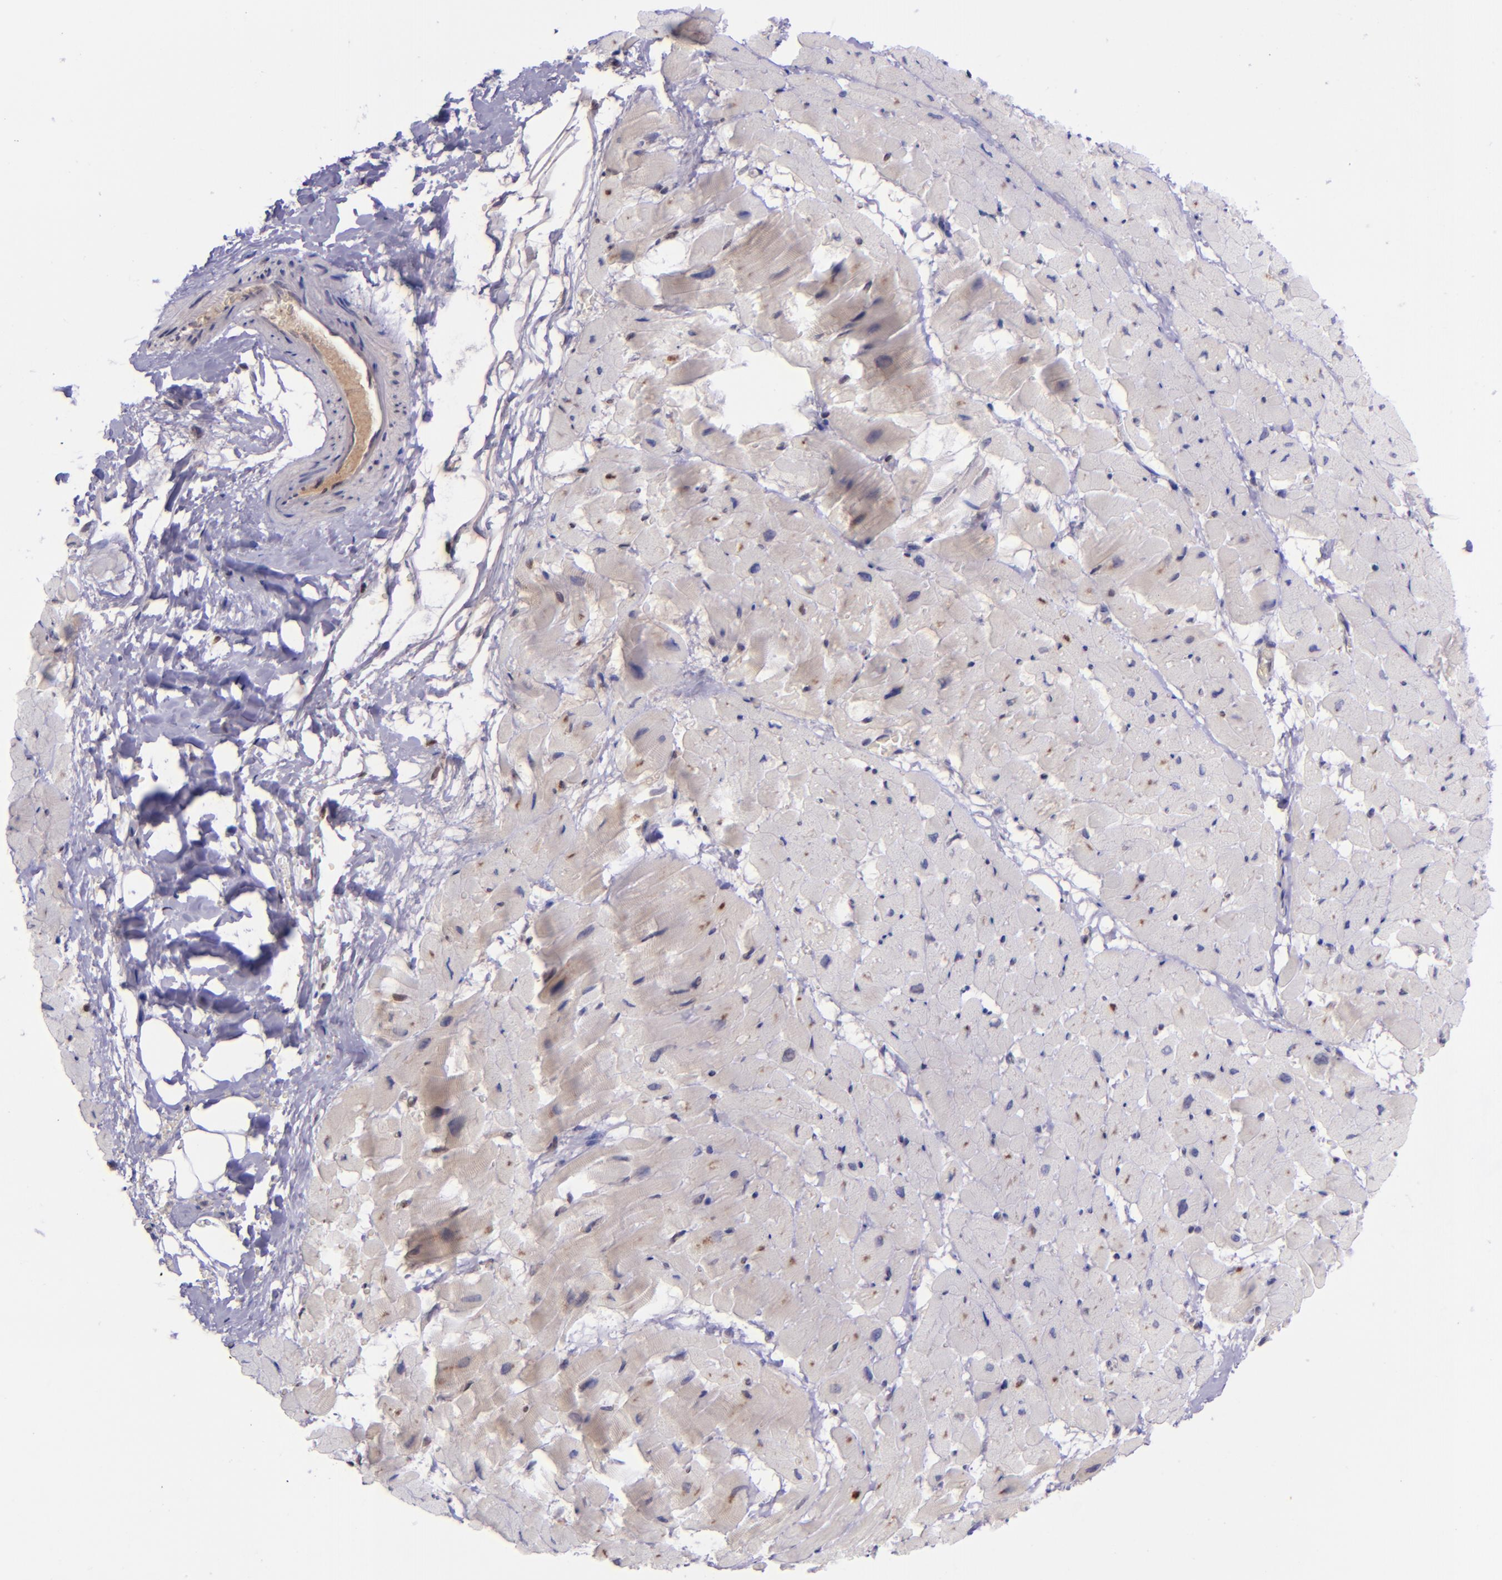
{"staining": {"intensity": "moderate", "quantity": "25%-75%", "location": "cytoplasmic/membranous"}, "tissue": "heart muscle", "cell_type": "Cardiomyocytes", "image_type": "normal", "snomed": [{"axis": "morphology", "description": "Normal tissue, NOS"}, {"axis": "topography", "description": "Heart"}], "caption": "Protein staining shows moderate cytoplasmic/membranous staining in about 25%-75% of cardiomyocytes in normal heart muscle. The protein of interest is shown in brown color, while the nuclei are stained blue.", "gene": "SELL", "patient": {"sex": "male", "age": 45}}